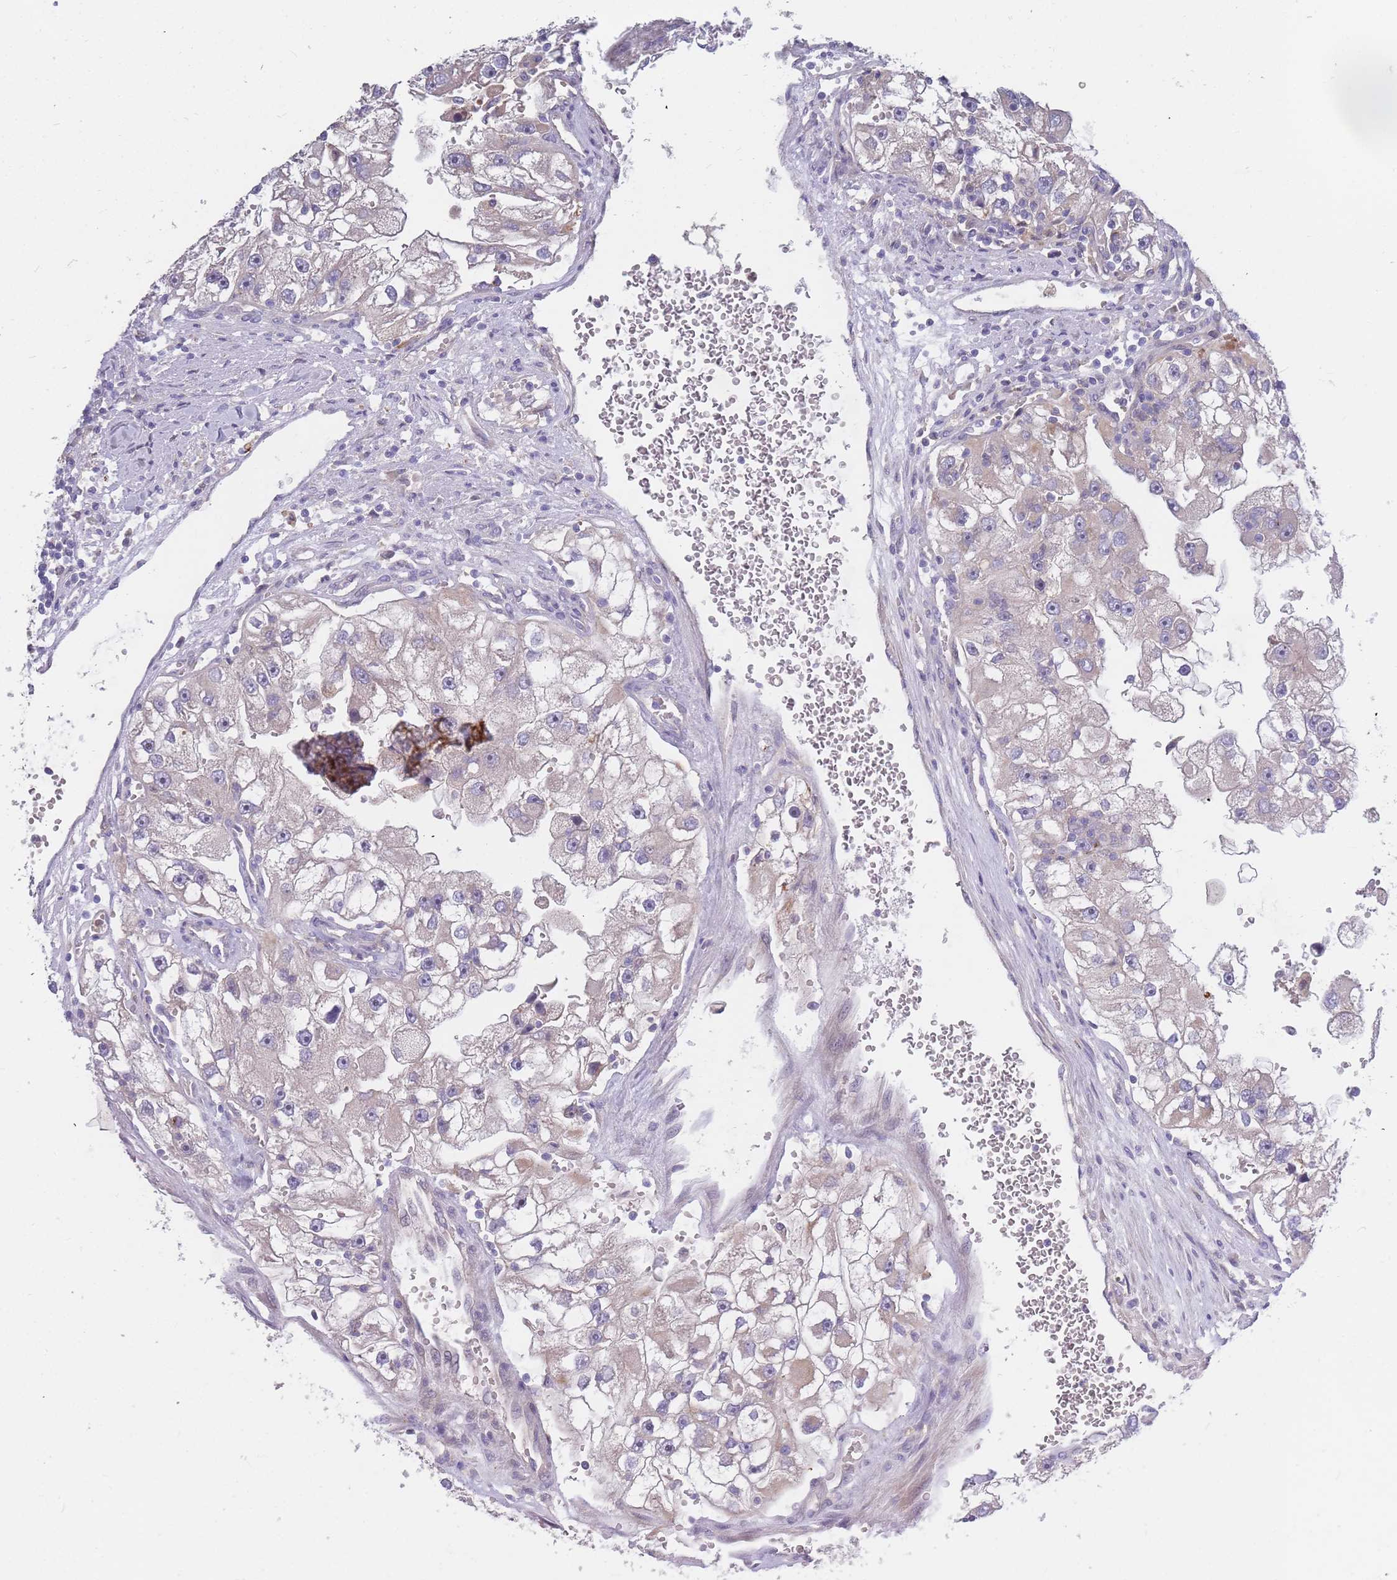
{"staining": {"intensity": "negative", "quantity": "none", "location": "none"}, "tissue": "renal cancer", "cell_type": "Tumor cells", "image_type": "cancer", "snomed": [{"axis": "morphology", "description": "Adenocarcinoma, NOS"}, {"axis": "topography", "description": "Kidney"}], "caption": "DAB immunohistochemical staining of renal adenocarcinoma exhibits no significant staining in tumor cells. (Immunohistochemistry, brightfield microscopy, high magnification).", "gene": "BORCS5", "patient": {"sex": "male", "age": 63}}